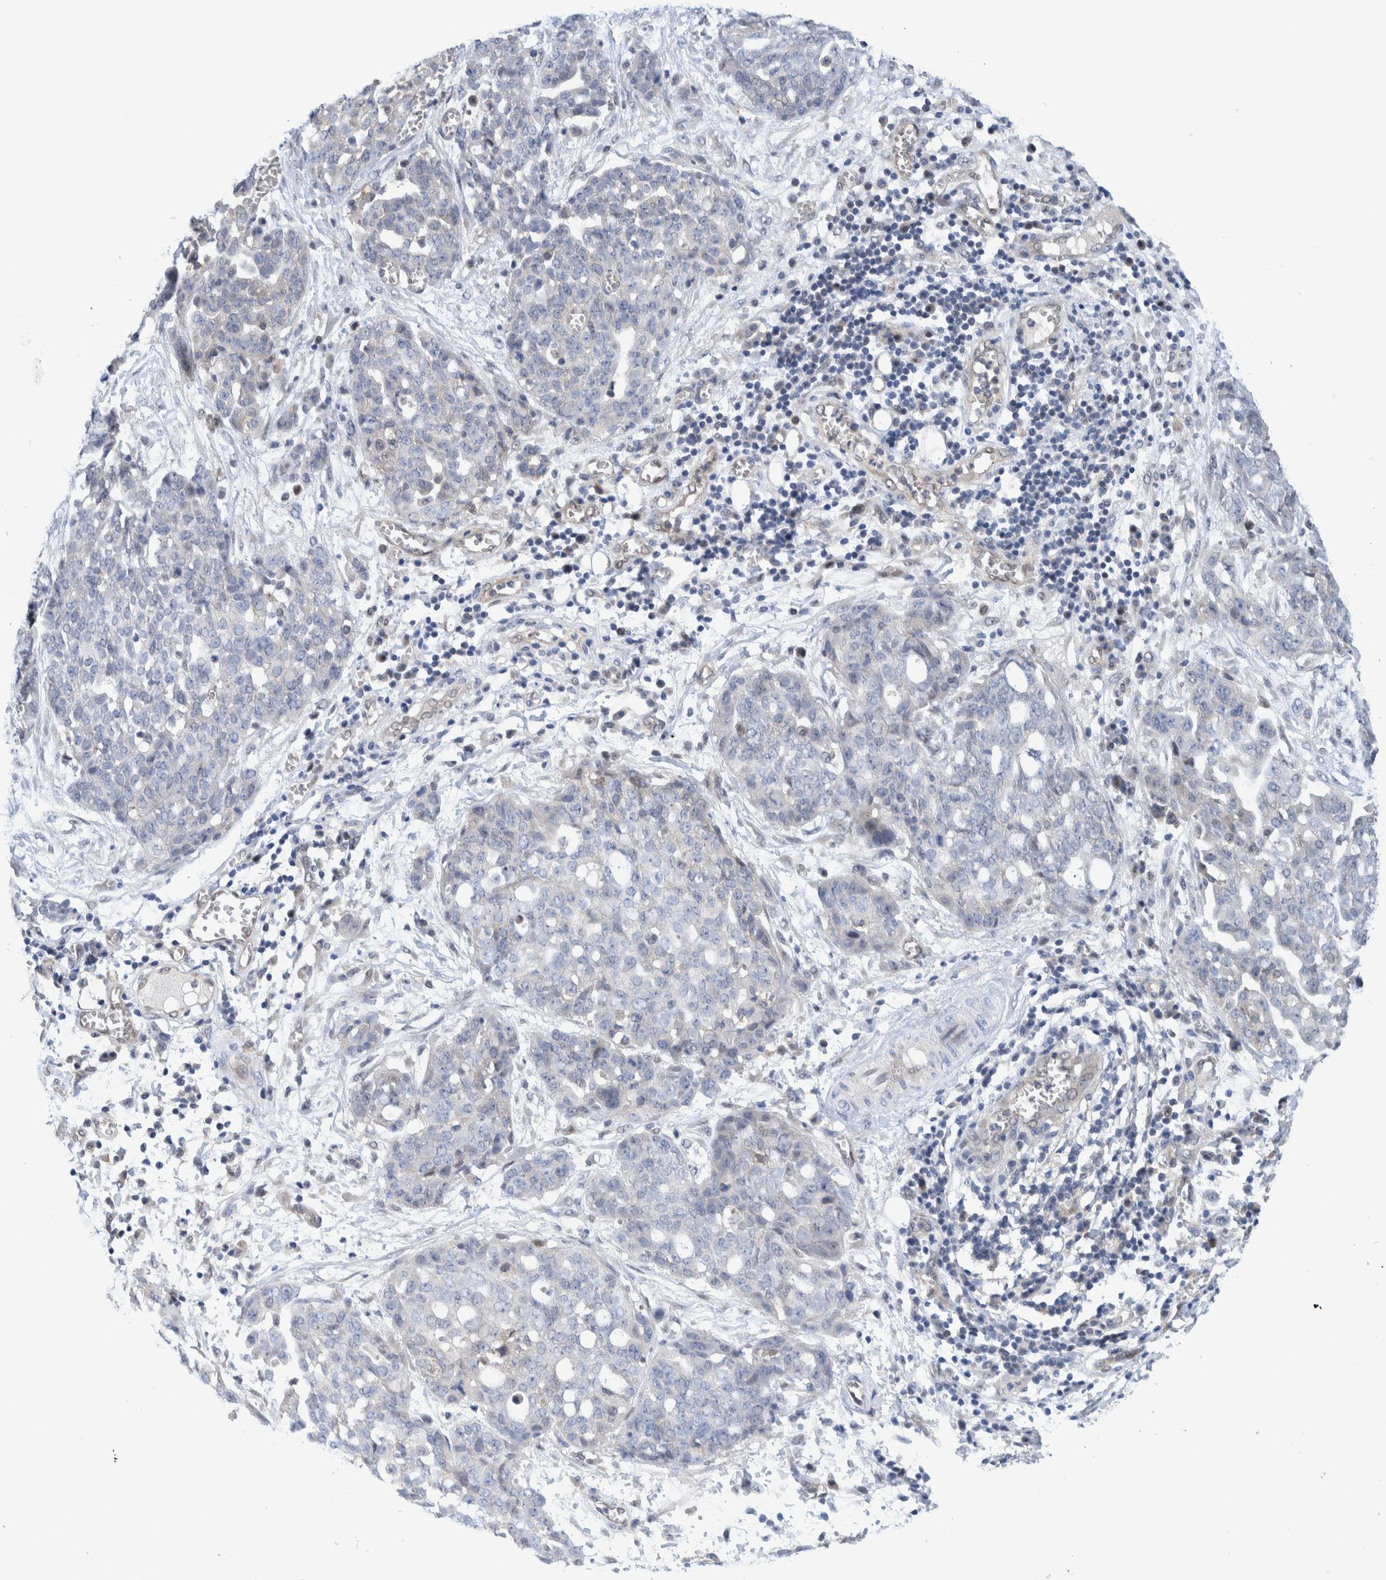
{"staining": {"intensity": "negative", "quantity": "none", "location": "none"}, "tissue": "ovarian cancer", "cell_type": "Tumor cells", "image_type": "cancer", "snomed": [{"axis": "morphology", "description": "Cystadenocarcinoma, serous, NOS"}, {"axis": "topography", "description": "Soft tissue"}, {"axis": "topography", "description": "Ovary"}], "caption": "Image shows no significant protein positivity in tumor cells of serous cystadenocarcinoma (ovarian). (Brightfield microscopy of DAB (3,3'-diaminobenzidine) immunohistochemistry at high magnification).", "gene": "PFAS", "patient": {"sex": "female", "age": 57}}